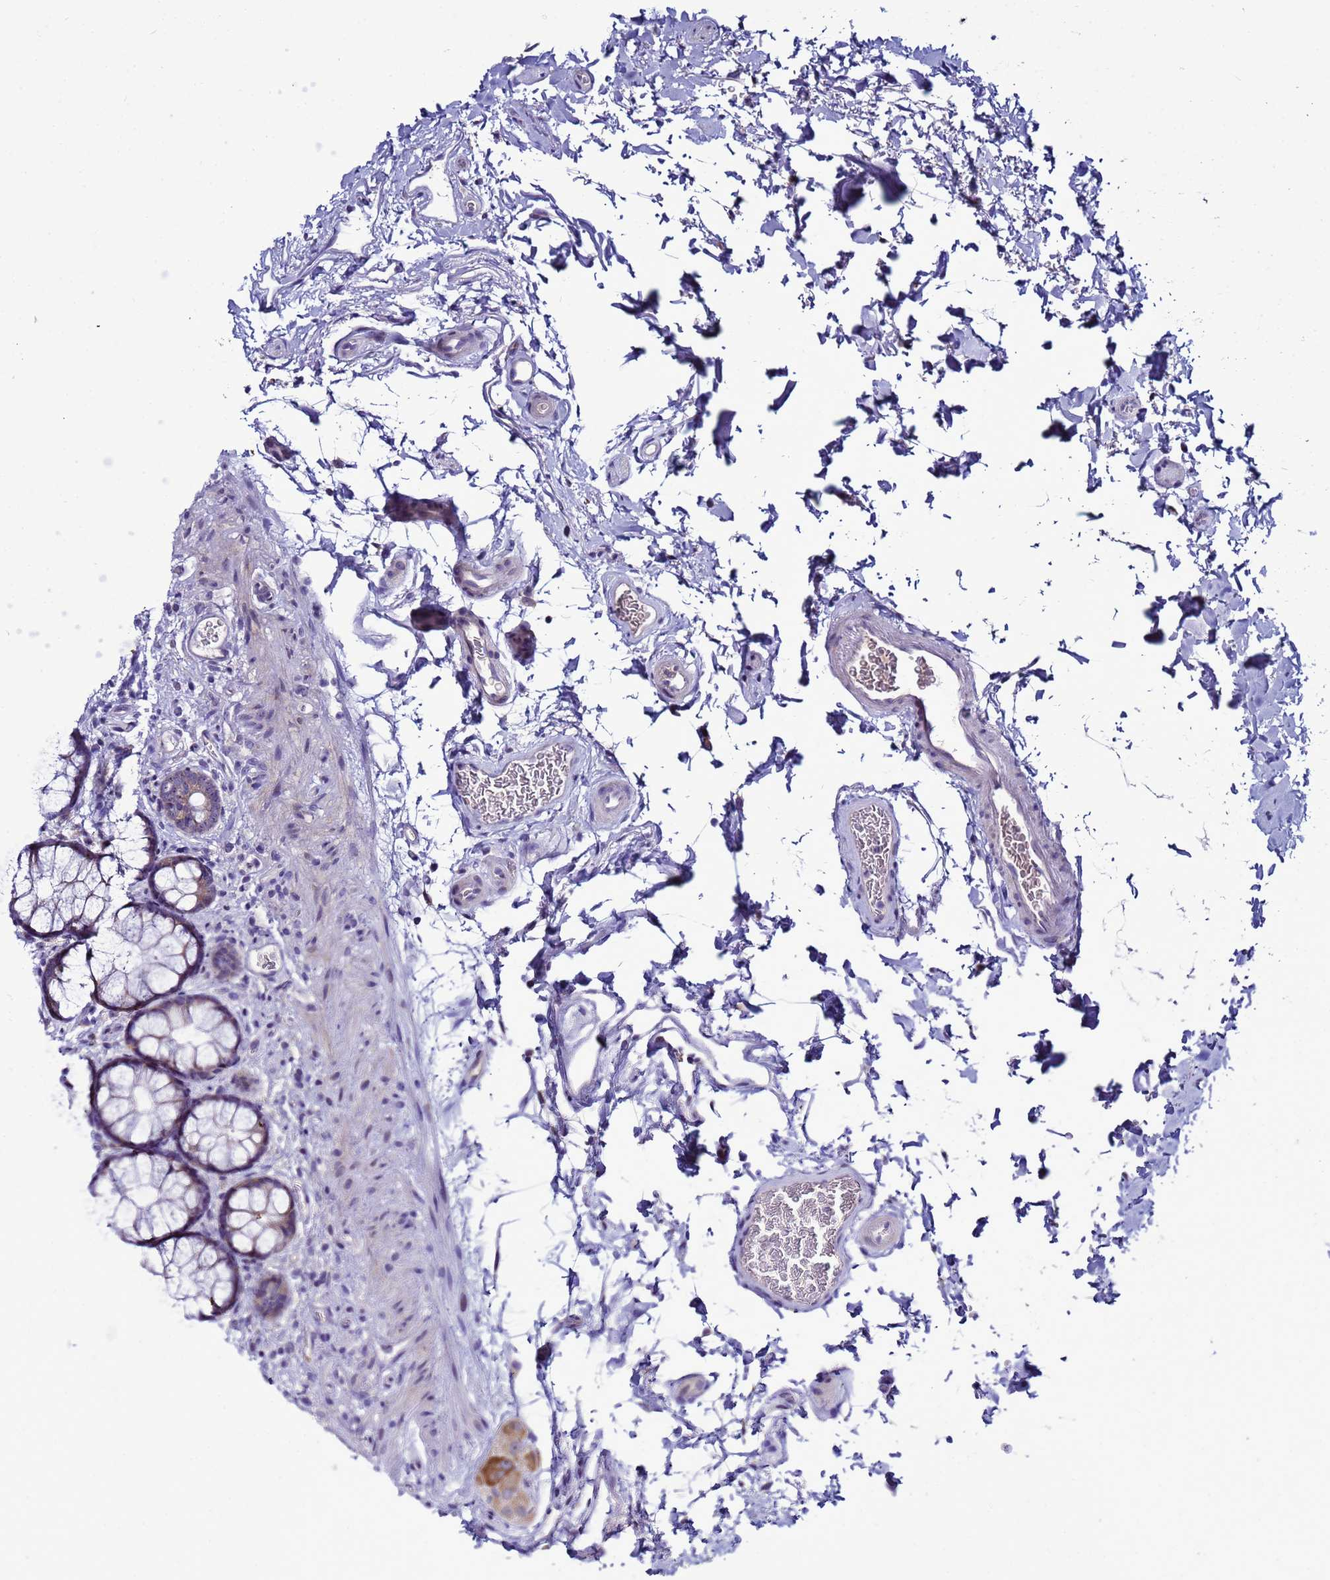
{"staining": {"intensity": "negative", "quantity": "none", "location": "none"}, "tissue": "colon", "cell_type": "Endothelial cells", "image_type": "normal", "snomed": [{"axis": "morphology", "description": "Normal tissue, NOS"}, {"axis": "topography", "description": "Colon"}], "caption": "The immunohistochemistry histopathology image has no significant positivity in endothelial cells of colon.", "gene": "NOL8", "patient": {"sex": "female", "age": 82}}